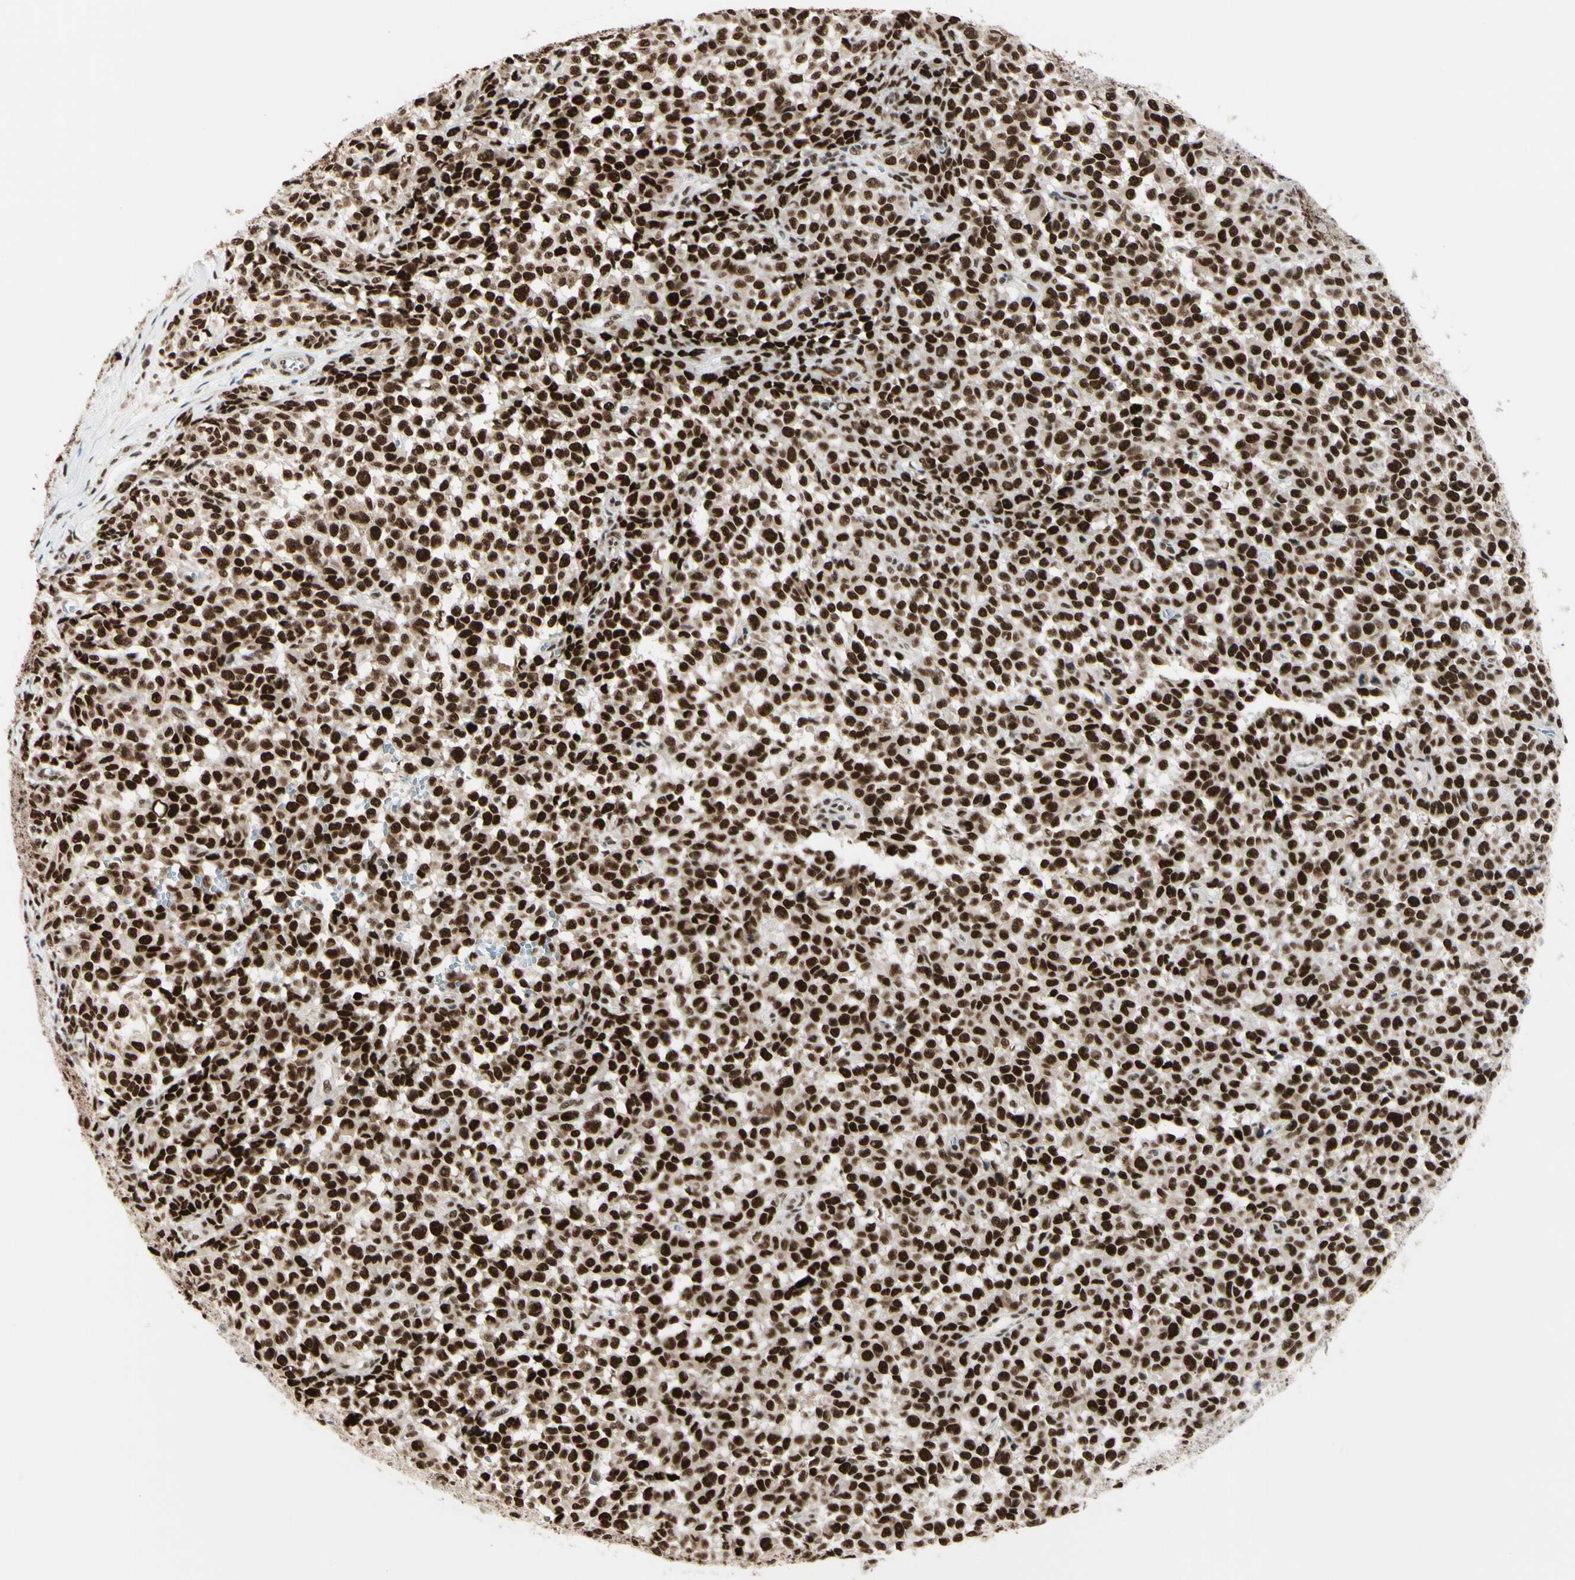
{"staining": {"intensity": "strong", "quantity": ">75%", "location": "nuclear"}, "tissue": "melanoma", "cell_type": "Tumor cells", "image_type": "cancer", "snomed": [{"axis": "morphology", "description": "Malignant melanoma, NOS"}, {"axis": "topography", "description": "Skin"}], "caption": "Protein expression analysis of human melanoma reveals strong nuclear staining in approximately >75% of tumor cells.", "gene": "CHAMP1", "patient": {"sex": "female", "age": 82}}